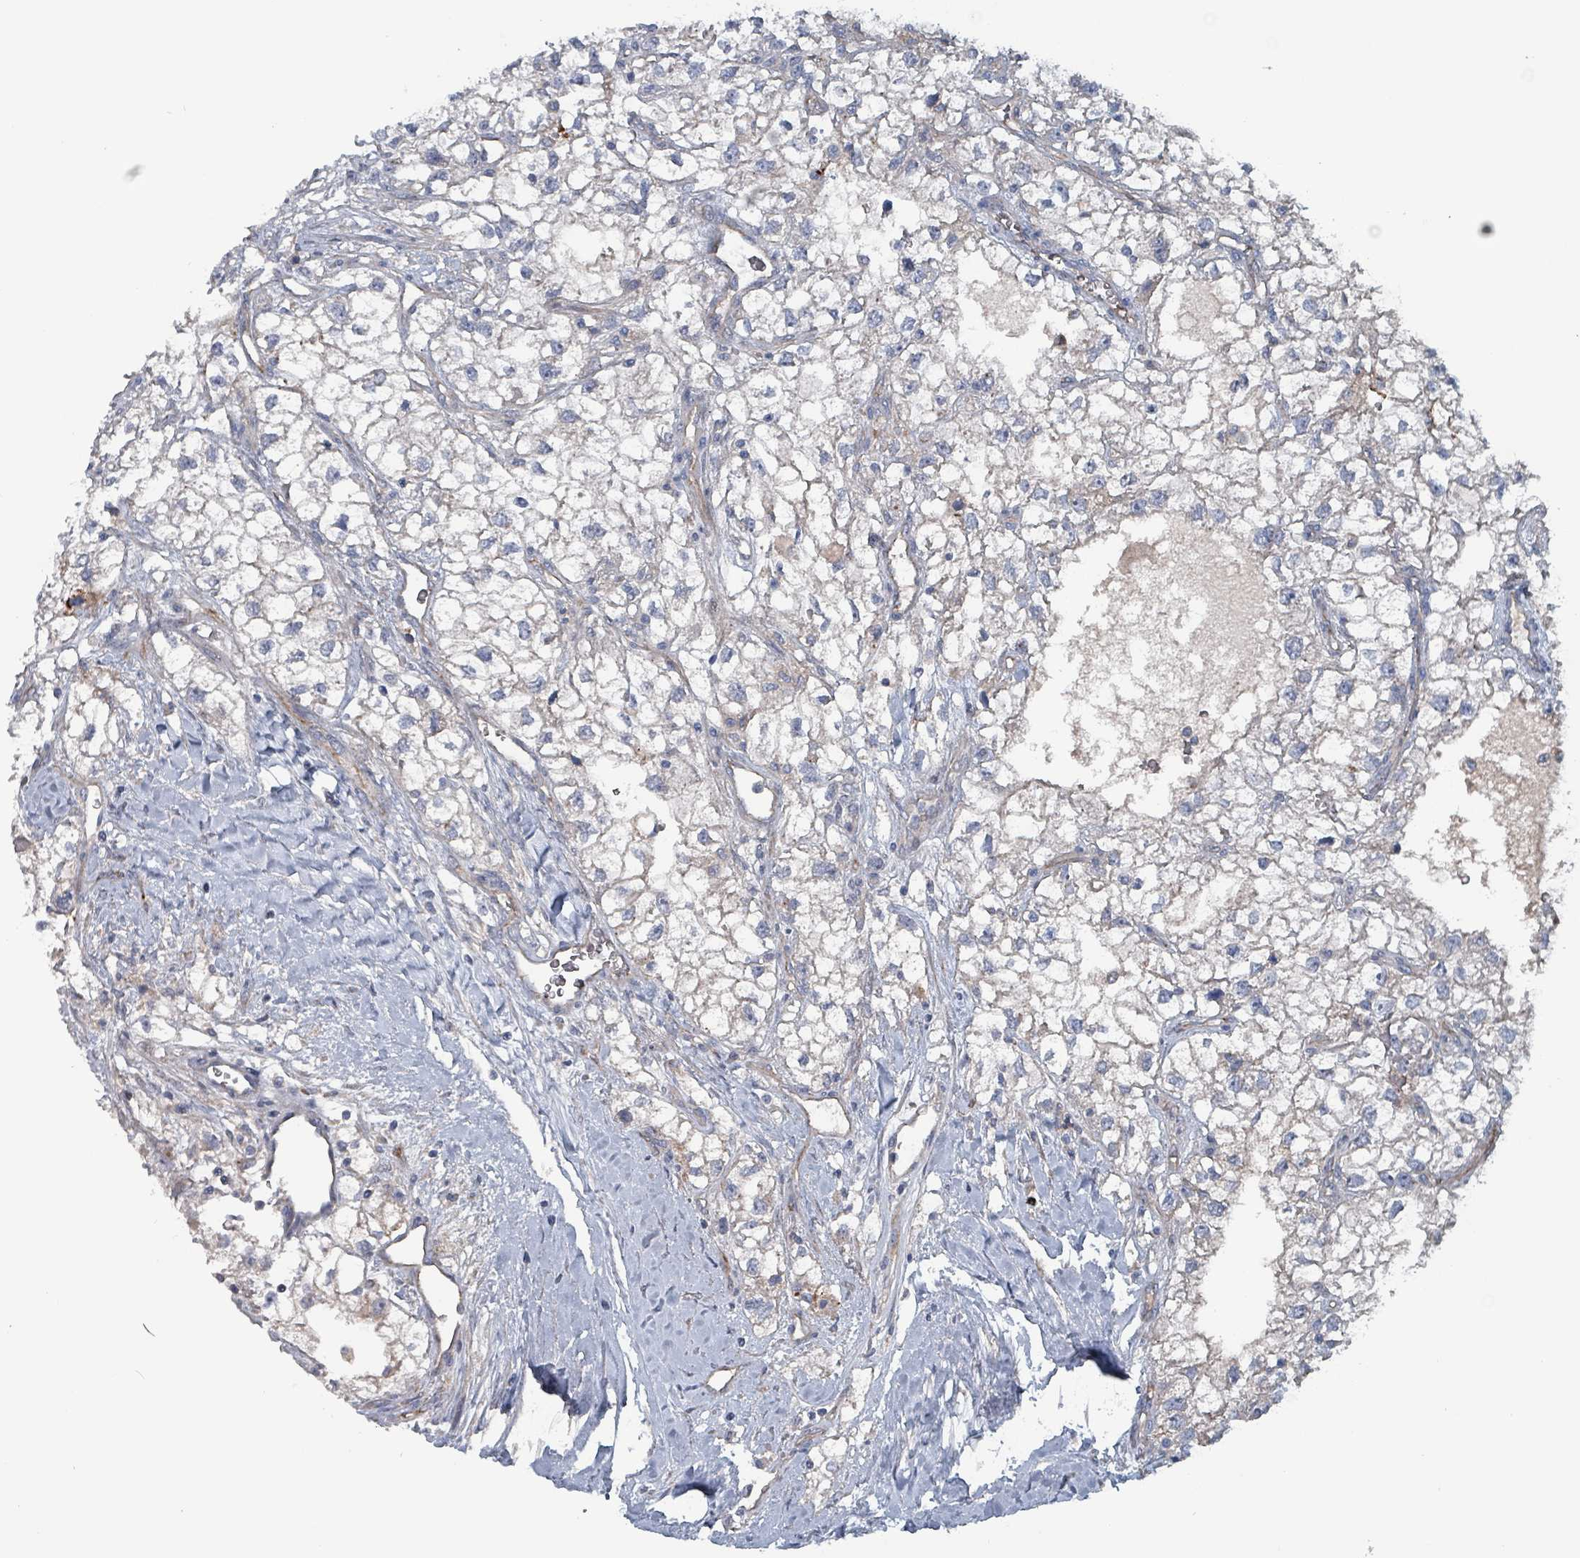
{"staining": {"intensity": "negative", "quantity": "none", "location": "none"}, "tissue": "renal cancer", "cell_type": "Tumor cells", "image_type": "cancer", "snomed": [{"axis": "morphology", "description": "Adenocarcinoma, NOS"}, {"axis": "topography", "description": "Kidney"}], "caption": "DAB (3,3'-diaminobenzidine) immunohistochemical staining of renal cancer displays no significant positivity in tumor cells. (Immunohistochemistry, brightfield microscopy, high magnification).", "gene": "TAAR5", "patient": {"sex": "male", "age": 59}}